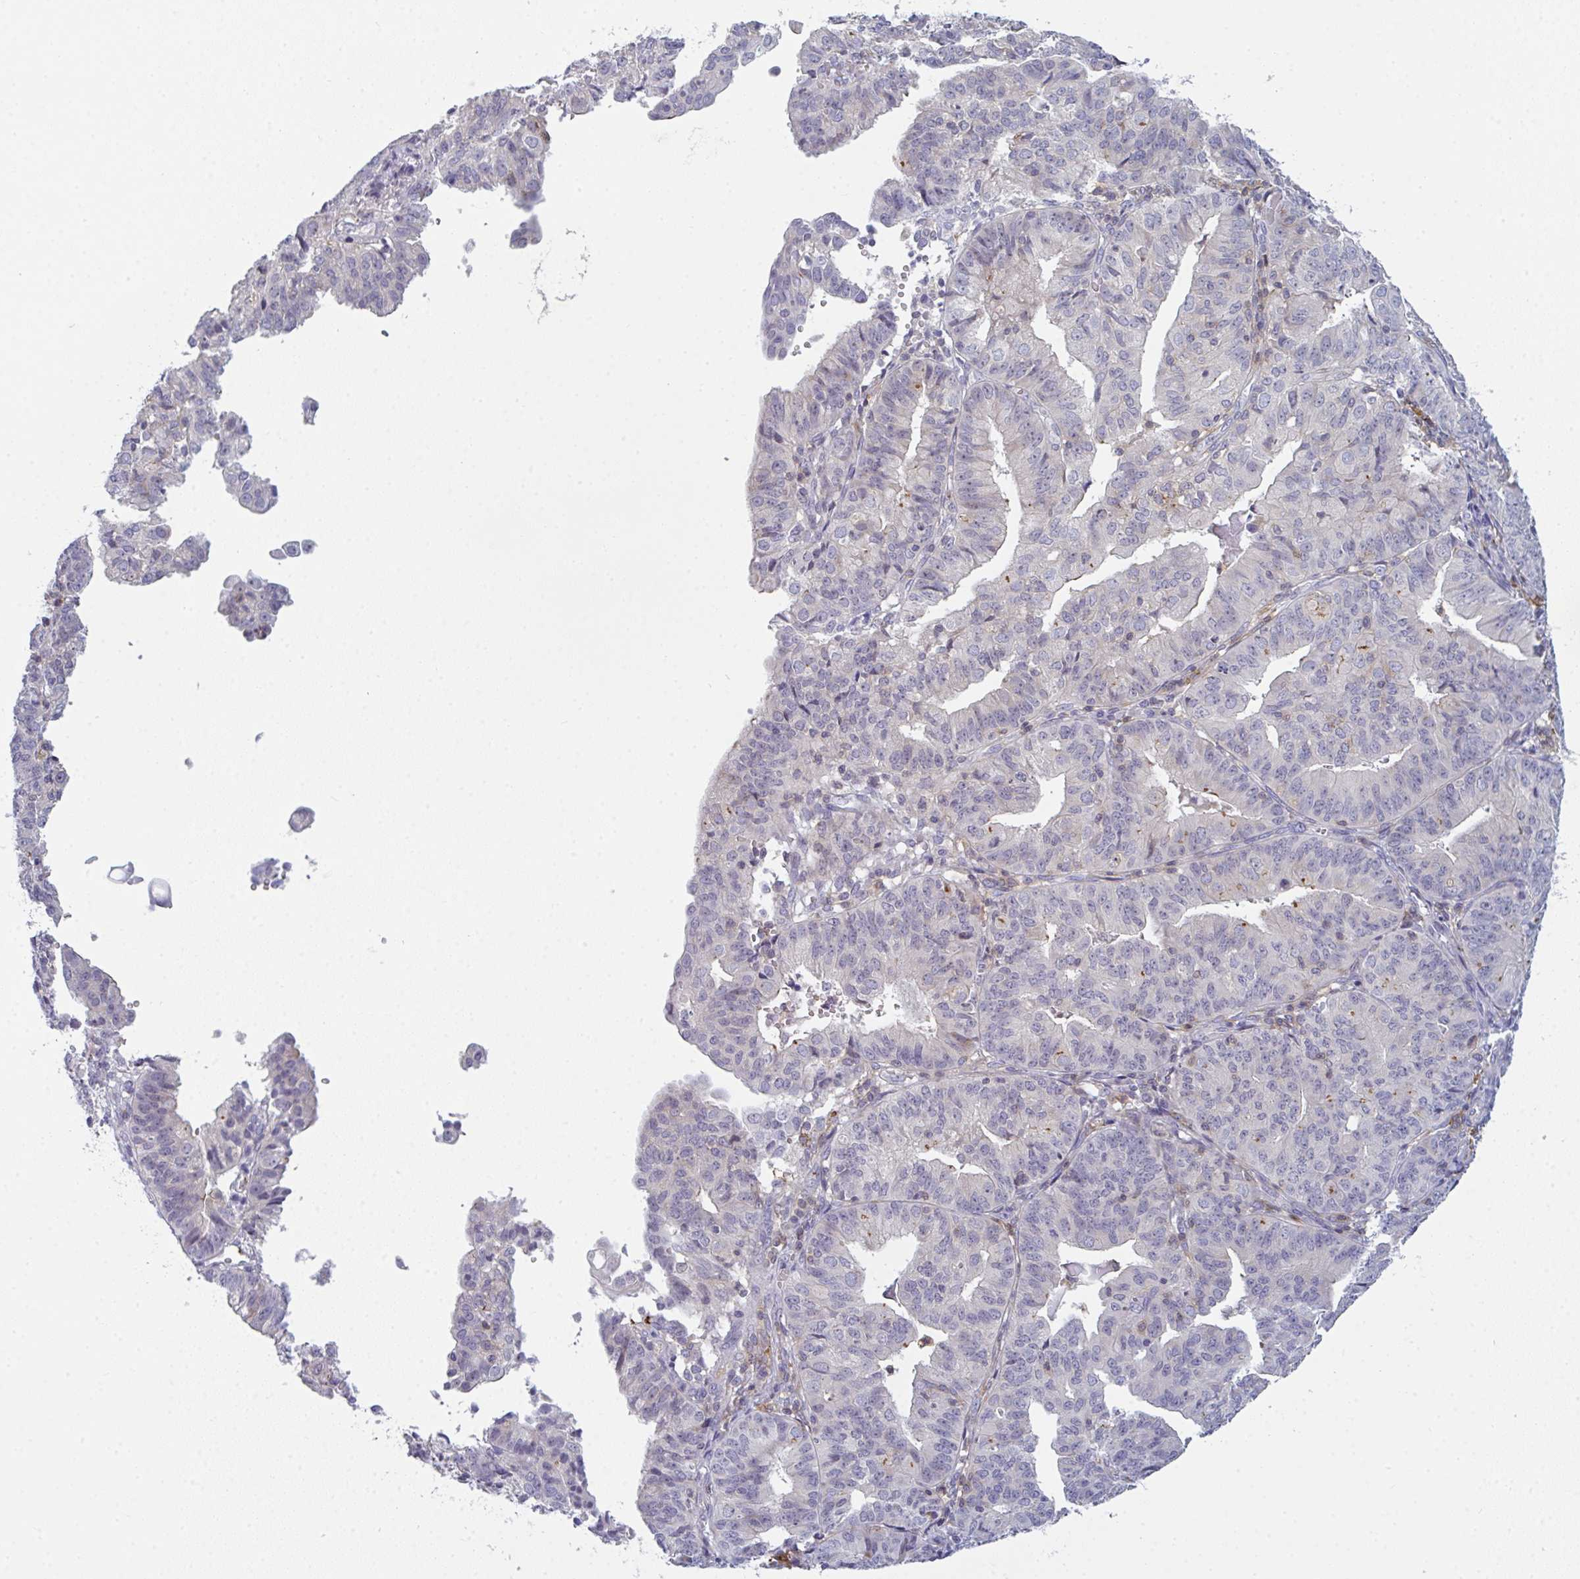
{"staining": {"intensity": "negative", "quantity": "none", "location": "none"}, "tissue": "endometrial cancer", "cell_type": "Tumor cells", "image_type": "cancer", "snomed": [{"axis": "morphology", "description": "Adenocarcinoma, NOS"}, {"axis": "topography", "description": "Endometrium"}], "caption": "Immunohistochemical staining of human endometrial cancer (adenocarcinoma) shows no significant positivity in tumor cells.", "gene": "CD80", "patient": {"sex": "female", "age": 56}}